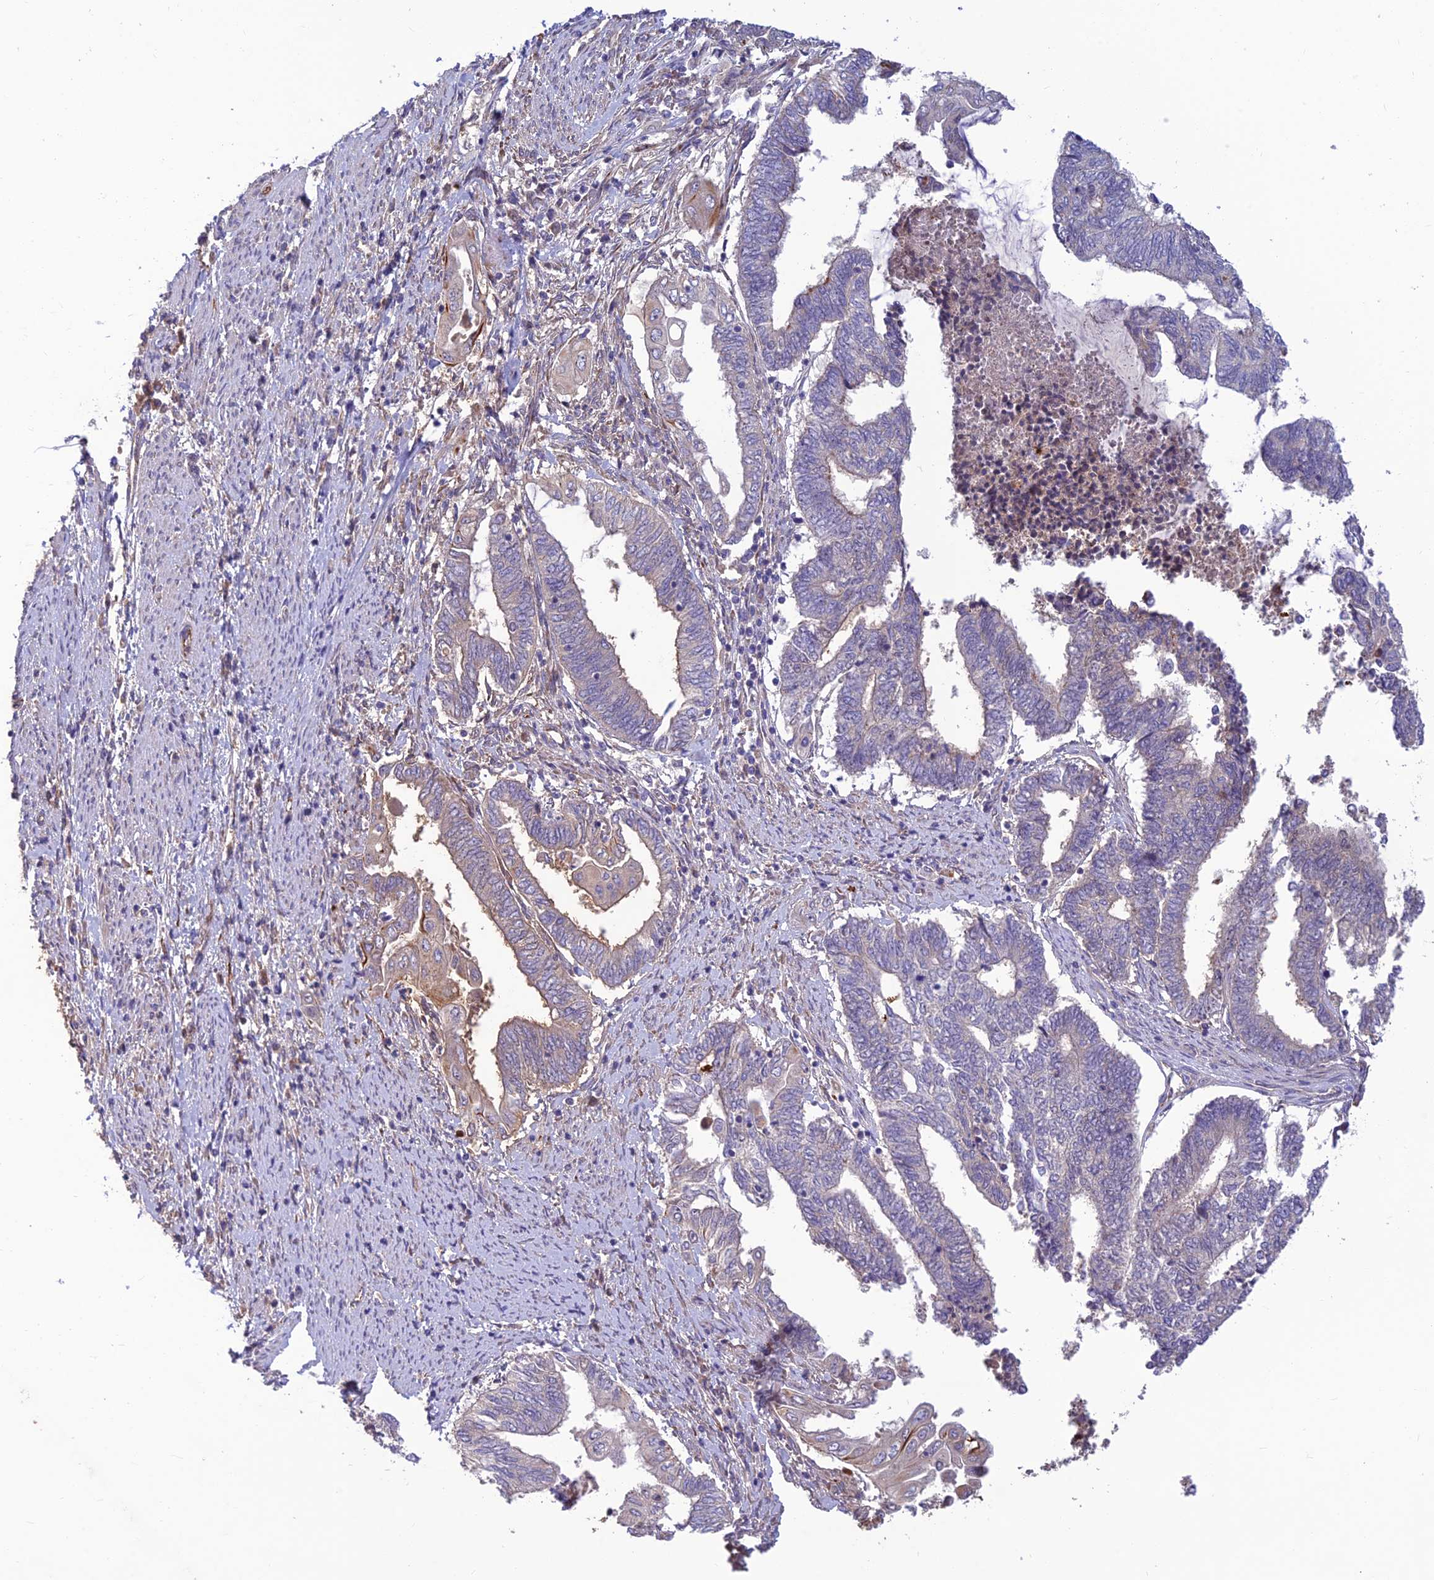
{"staining": {"intensity": "weak", "quantity": "<25%", "location": "cytoplasmic/membranous"}, "tissue": "endometrial cancer", "cell_type": "Tumor cells", "image_type": "cancer", "snomed": [{"axis": "morphology", "description": "Adenocarcinoma, NOS"}, {"axis": "topography", "description": "Uterus"}, {"axis": "topography", "description": "Endometrium"}], "caption": "High magnification brightfield microscopy of endometrial cancer stained with DAB (3,3'-diaminobenzidine) (brown) and counterstained with hematoxylin (blue): tumor cells show no significant expression.", "gene": "ST8SIA5", "patient": {"sex": "female", "age": 70}}